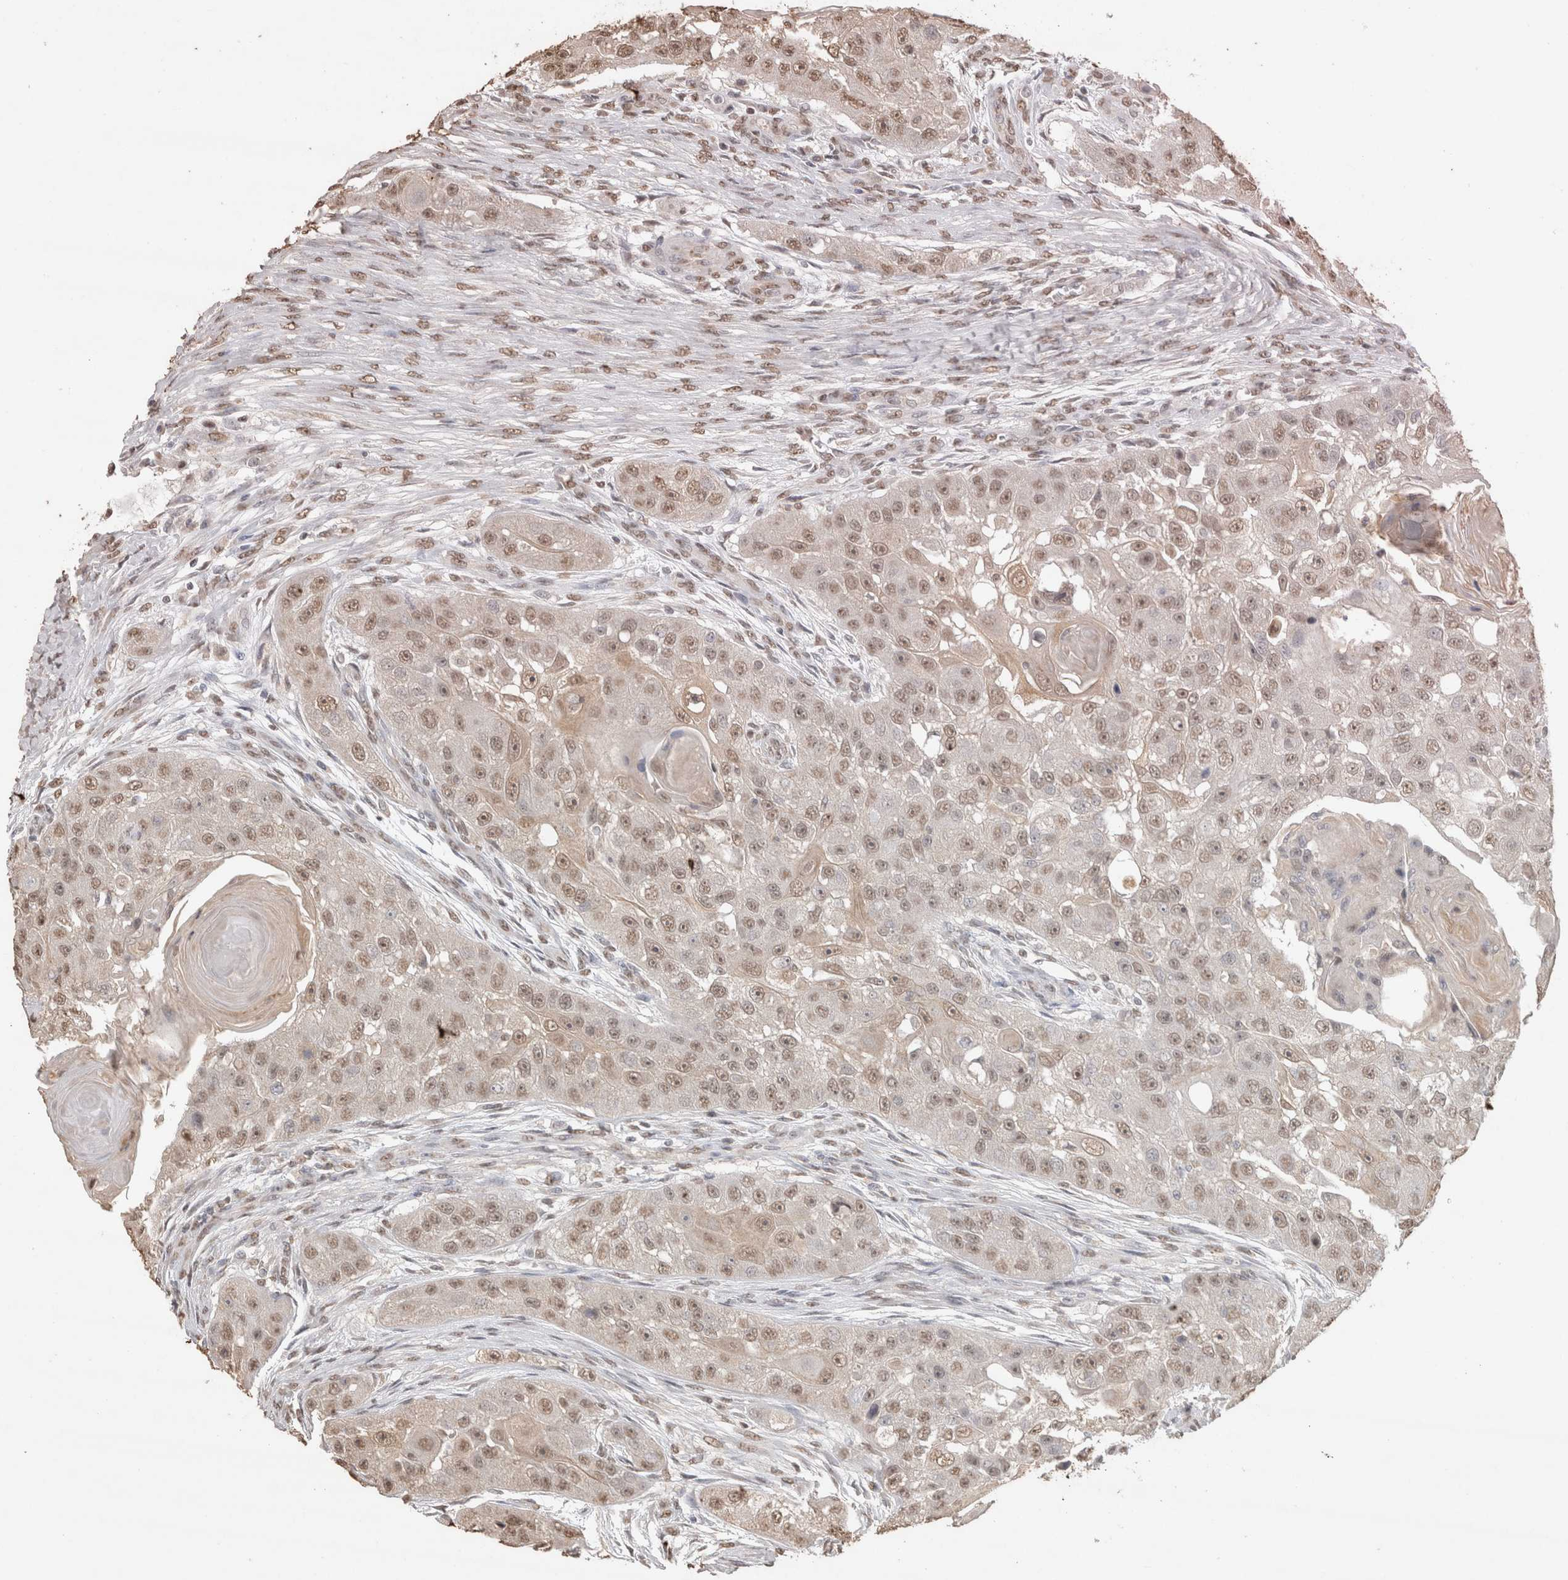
{"staining": {"intensity": "weak", "quantity": ">75%", "location": "nuclear"}, "tissue": "head and neck cancer", "cell_type": "Tumor cells", "image_type": "cancer", "snomed": [{"axis": "morphology", "description": "Normal tissue, NOS"}, {"axis": "morphology", "description": "Squamous cell carcinoma, NOS"}, {"axis": "topography", "description": "Skeletal muscle"}, {"axis": "topography", "description": "Head-Neck"}], "caption": "This image shows immunohistochemistry staining of head and neck cancer, with low weak nuclear positivity in about >75% of tumor cells.", "gene": "MLX", "patient": {"sex": "male", "age": 51}}